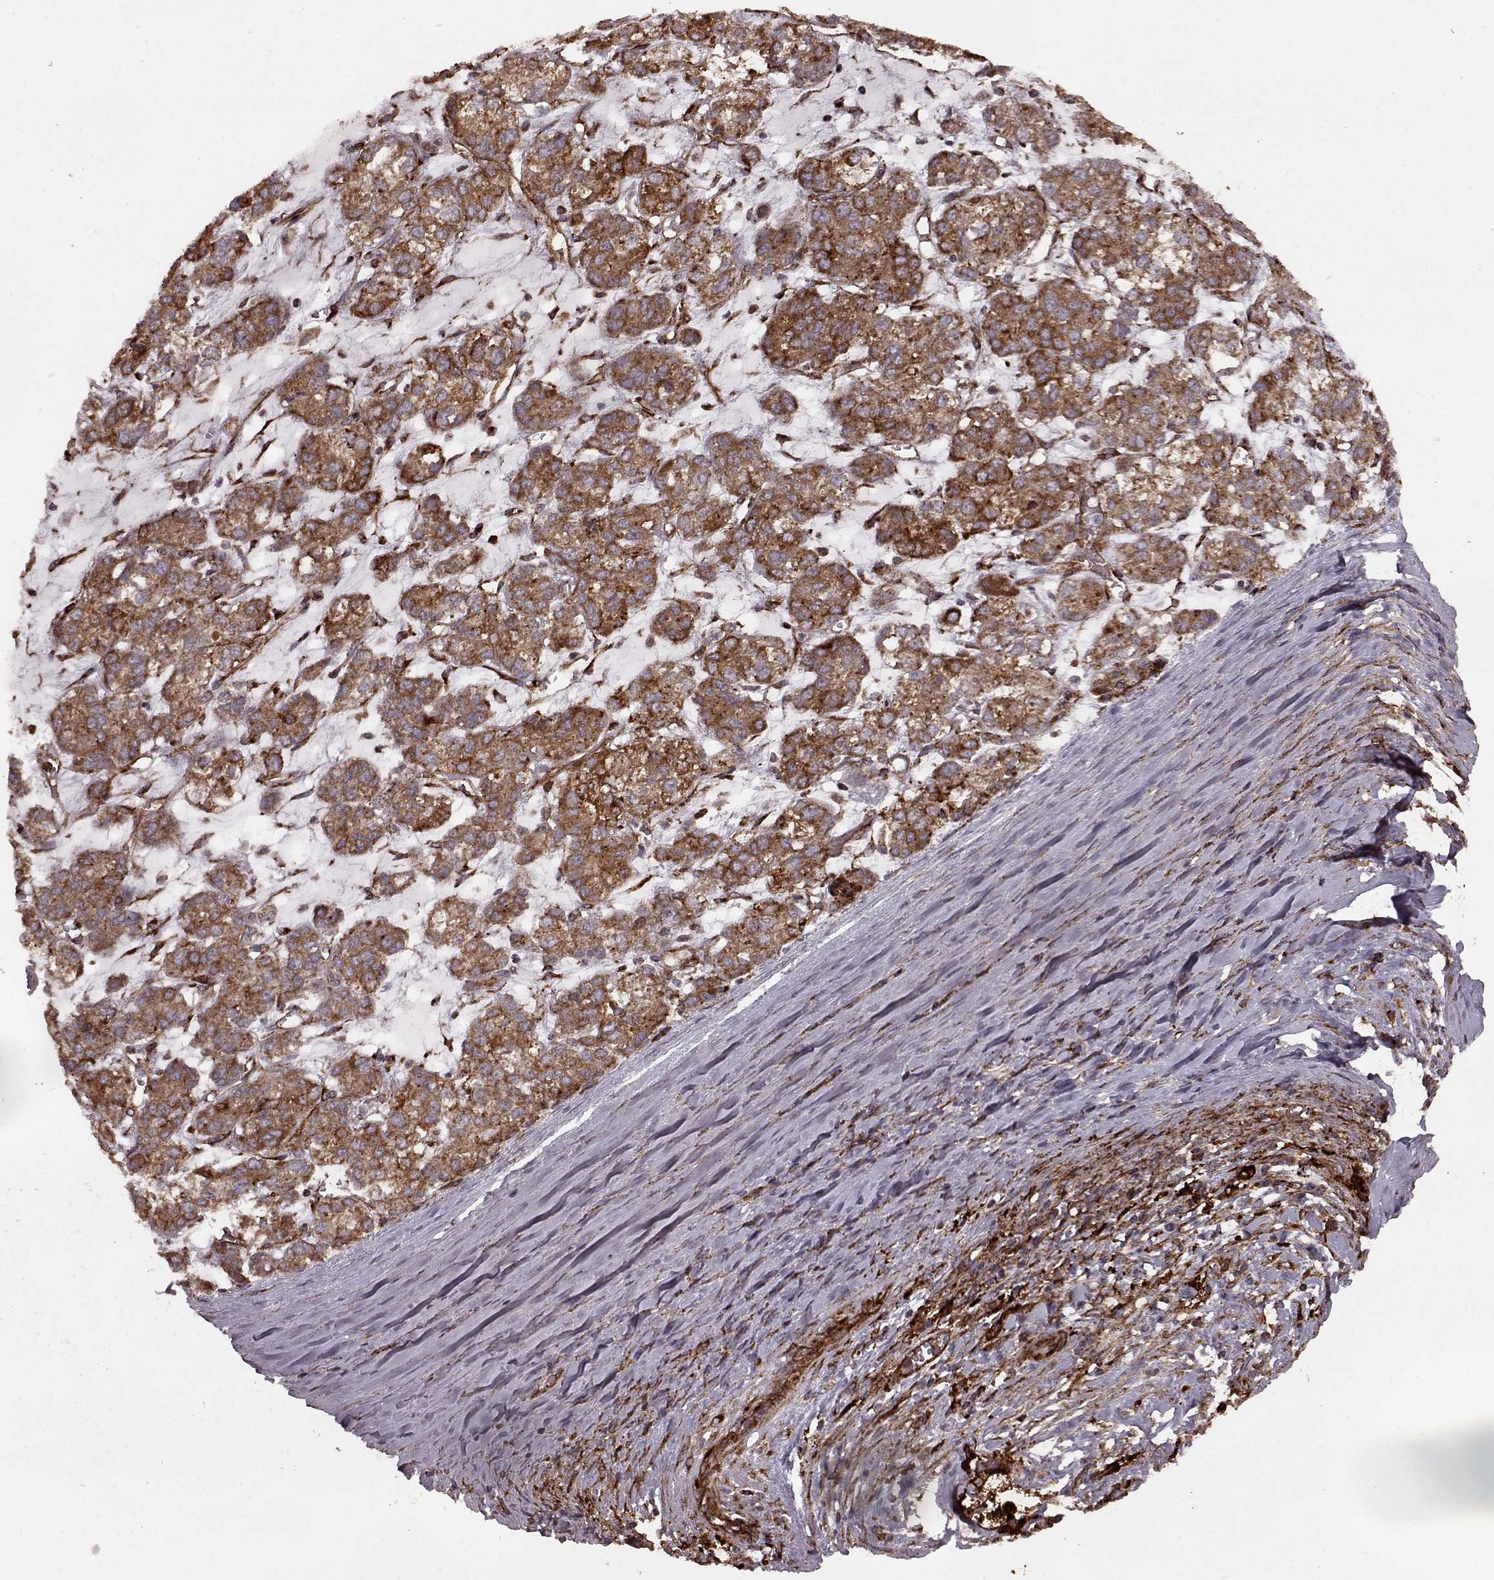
{"staining": {"intensity": "strong", "quantity": "25%-75%", "location": "cytoplasmic/membranous"}, "tissue": "ovarian cancer", "cell_type": "Tumor cells", "image_type": "cancer", "snomed": [{"axis": "morphology", "description": "Carcinoma, endometroid"}, {"axis": "topography", "description": "Ovary"}], "caption": "IHC photomicrograph of neoplastic tissue: human ovarian endometroid carcinoma stained using IHC exhibits high levels of strong protein expression localized specifically in the cytoplasmic/membranous of tumor cells, appearing as a cytoplasmic/membranous brown color.", "gene": "FXN", "patient": {"sex": "female", "age": 64}}